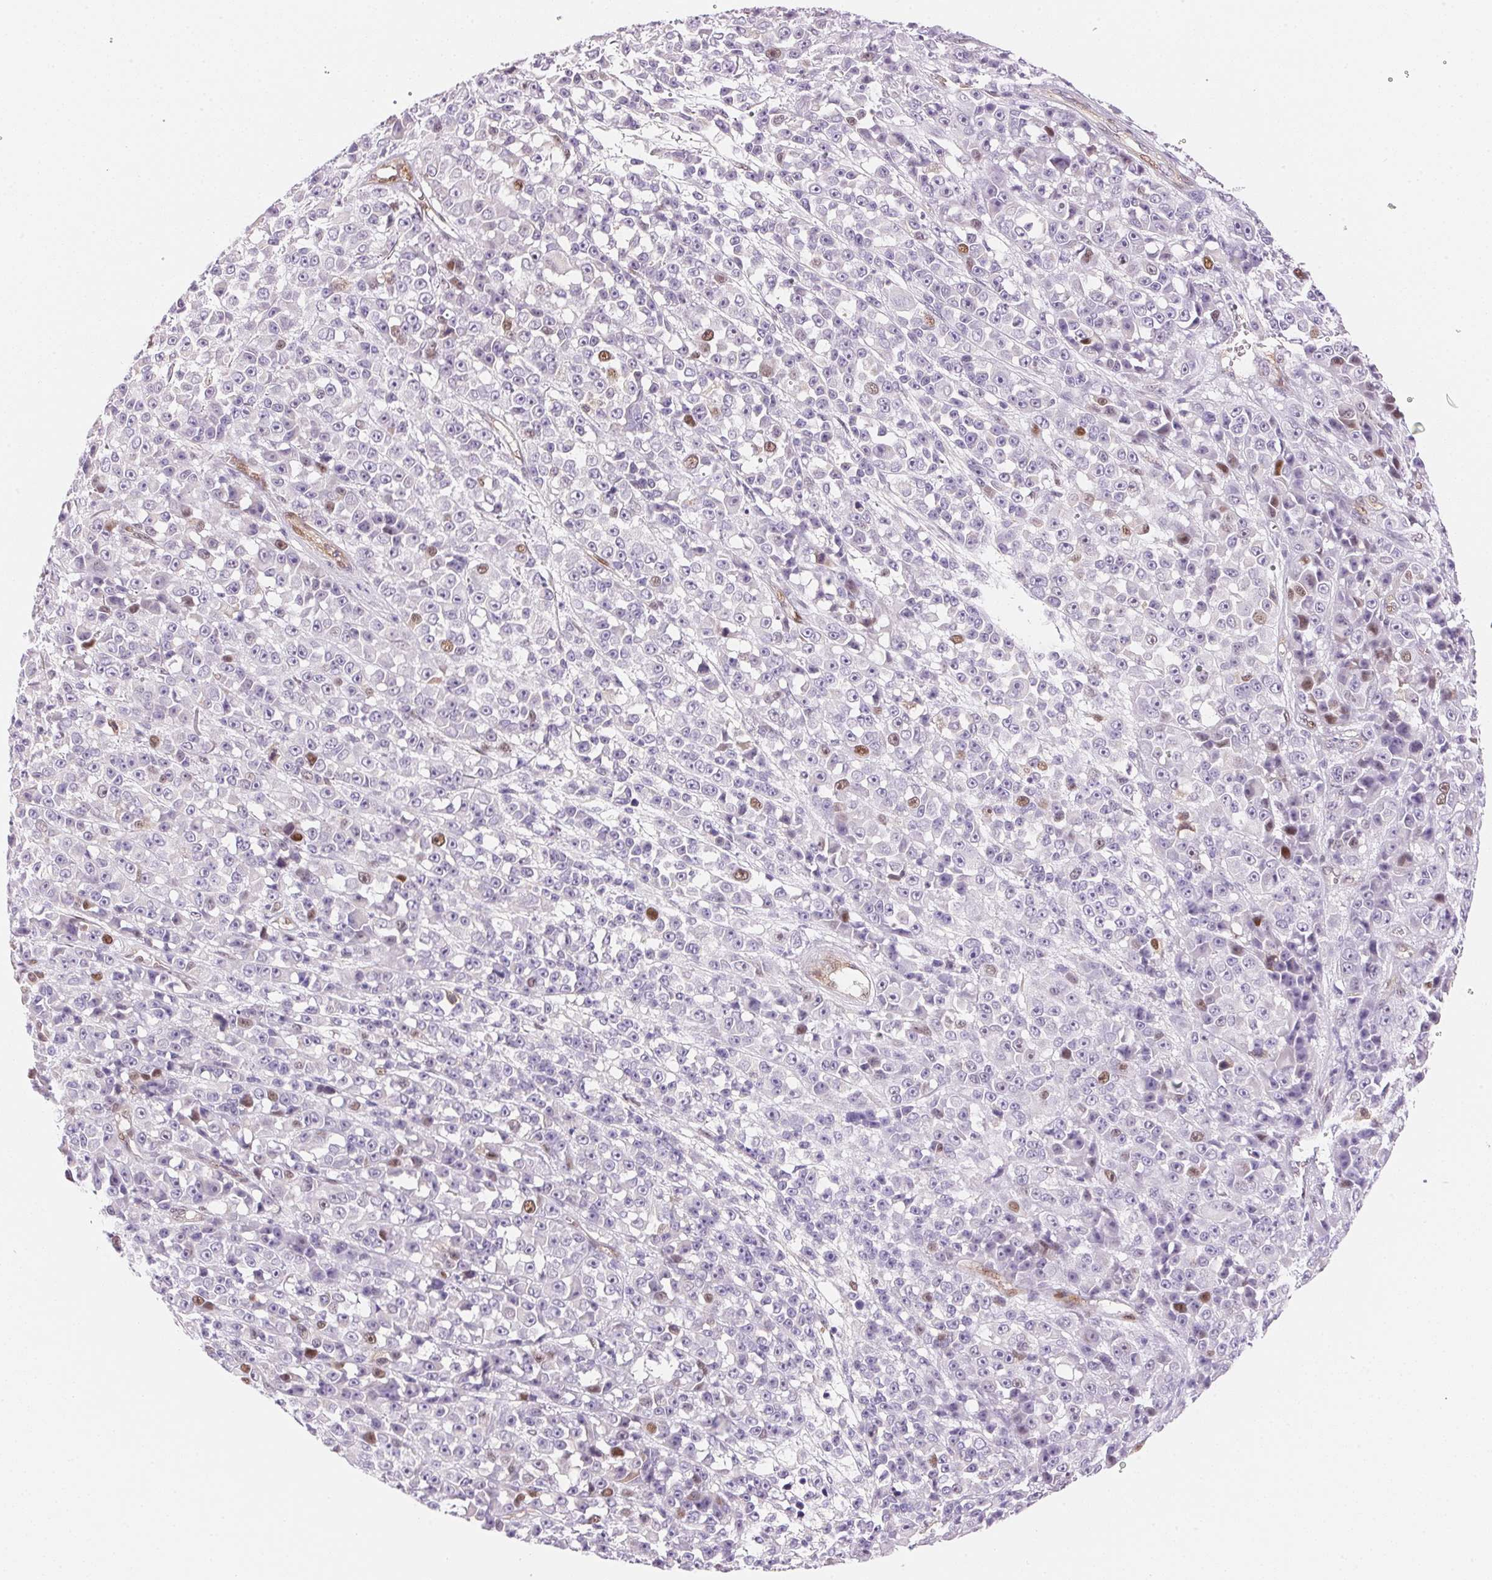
{"staining": {"intensity": "moderate", "quantity": "<25%", "location": "nuclear"}, "tissue": "melanoma", "cell_type": "Tumor cells", "image_type": "cancer", "snomed": [{"axis": "morphology", "description": "Malignant melanoma, NOS"}, {"axis": "topography", "description": "Skin"}, {"axis": "topography", "description": "Skin of back"}], "caption": "DAB immunohistochemical staining of melanoma exhibits moderate nuclear protein positivity in about <25% of tumor cells.", "gene": "SMTN", "patient": {"sex": "male", "age": 91}}